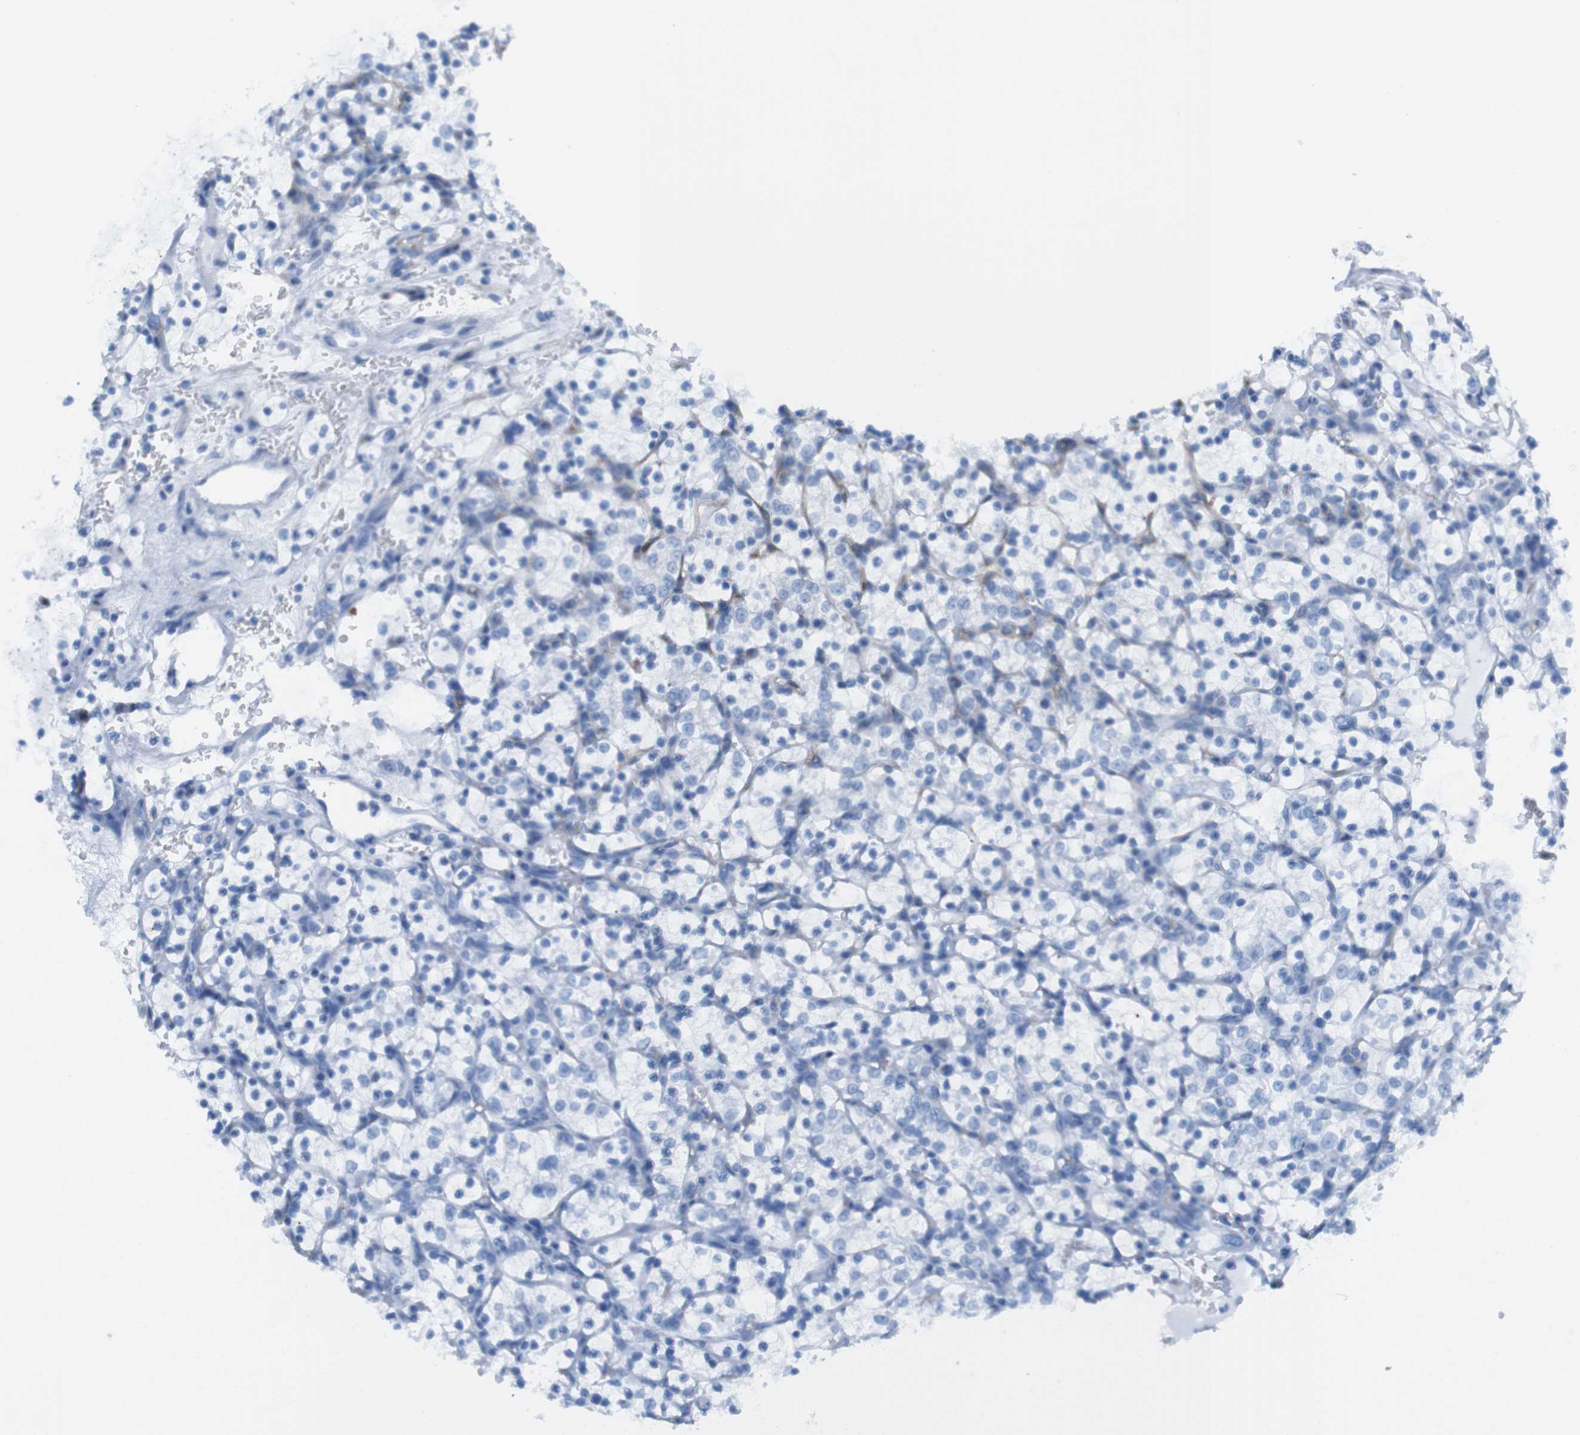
{"staining": {"intensity": "negative", "quantity": "none", "location": "none"}, "tissue": "renal cancer", "cell_type": "Tumor cells", "image_type": "cancer", "snomed": [{"axis": "morphology", "description": "Adenocarcinoma, NOS"}, {"axis": "topography", "description": "Kidney"}], "caption": "Histopathology image shows no significant protein staining in tumor cells of renal adenocarcinoma.", "gene": "TNFRSF4", "patient": {"sex": "female", "age": 69}}